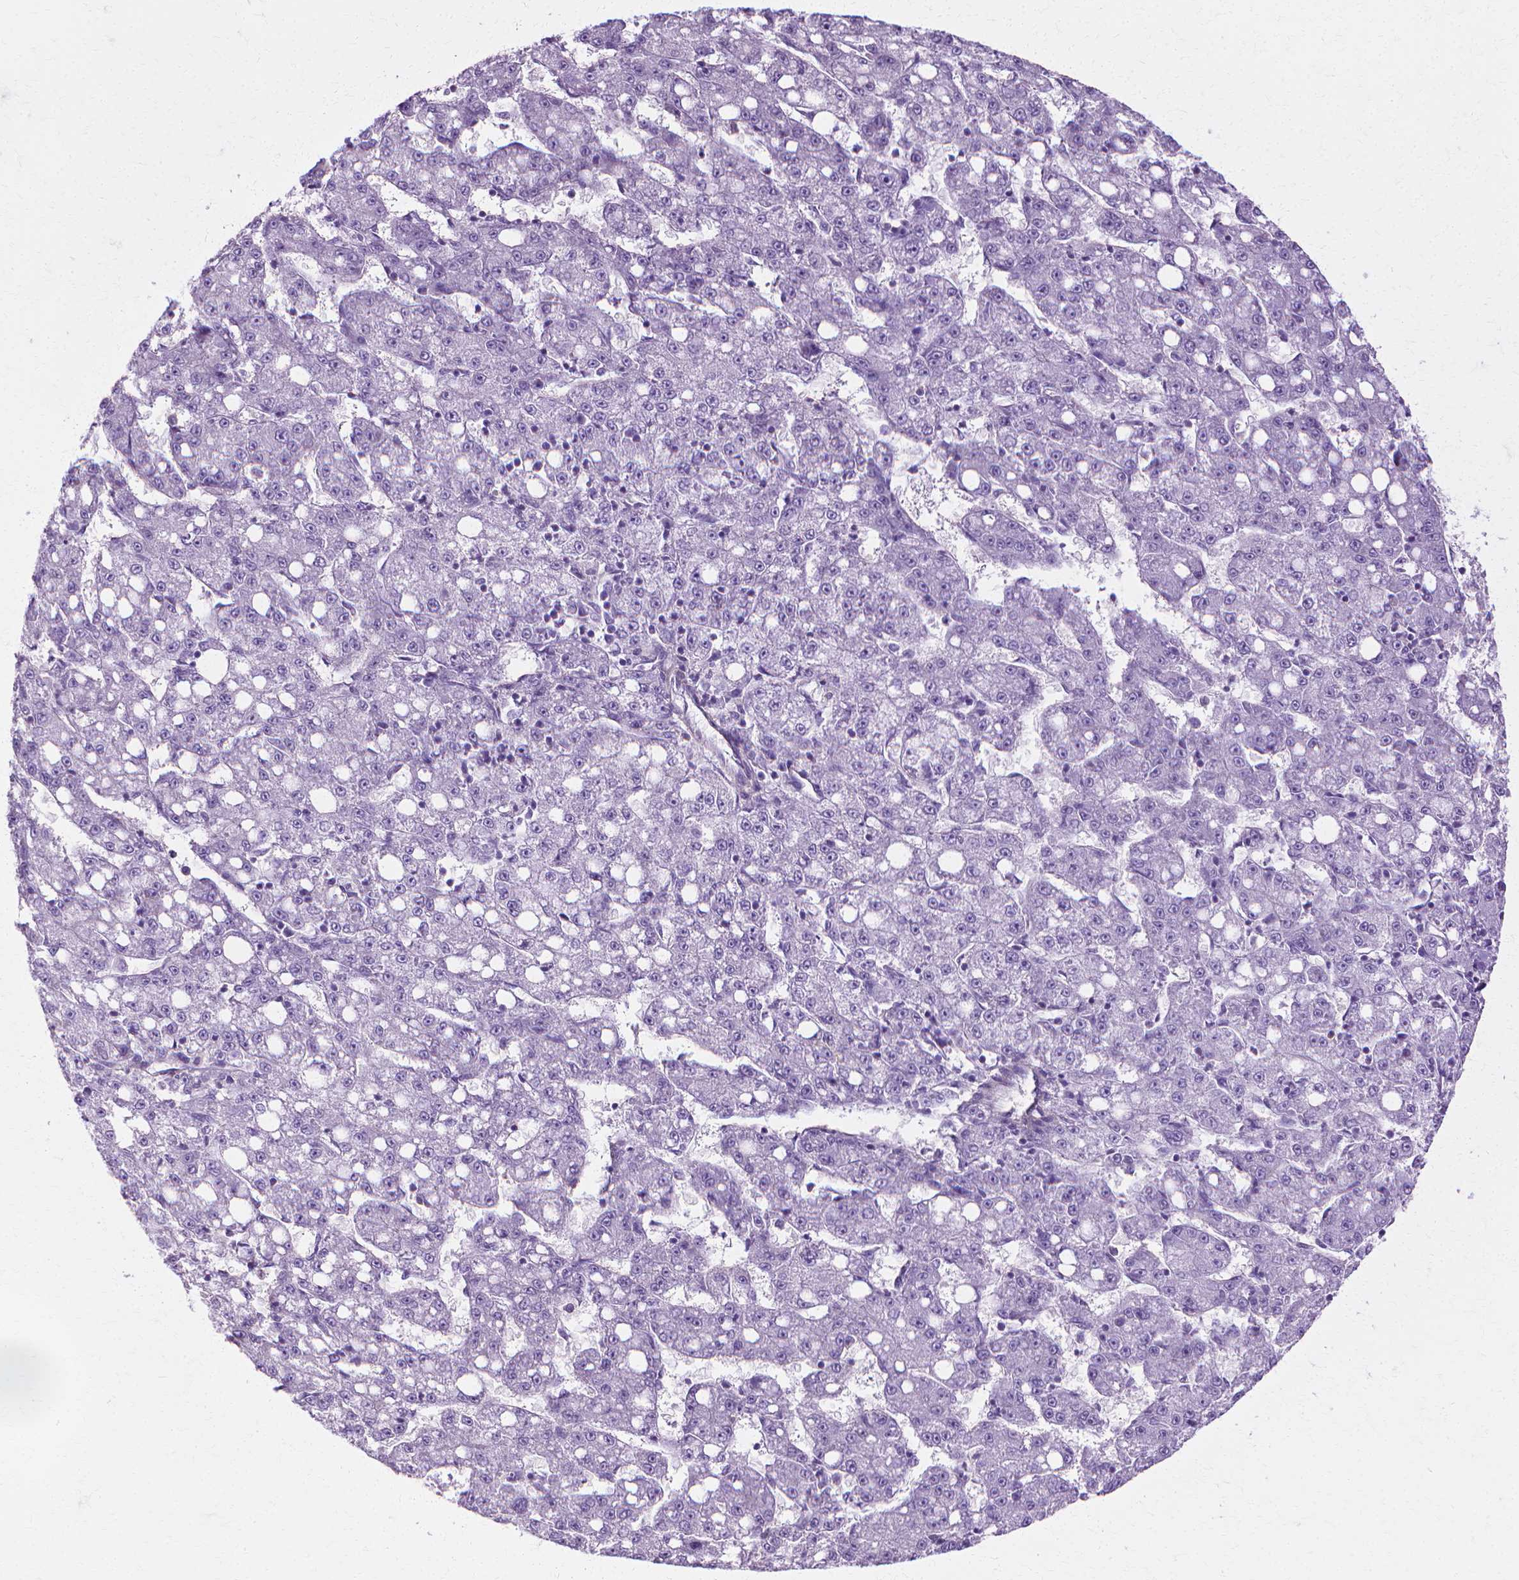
{"staining": {"intensity": "negative", "quantity": "none", "location": "none"}, "tissue": "liver cancer", "cell_type": "Tumor cells", "image_type": "cancer", "snomed": [{"axis": "morphology", "description": "Carcinoma, Hepatocellular, NOS"}, {"axis": "topography", "description": "Liver"}], "caption": "This is an IHC photomicrograph of human hepatocellular carcinoma (liver). There is no positivity in tumor cells.", "gene": "CFAP157", "patient": {"sex": "female", "age": 65}}